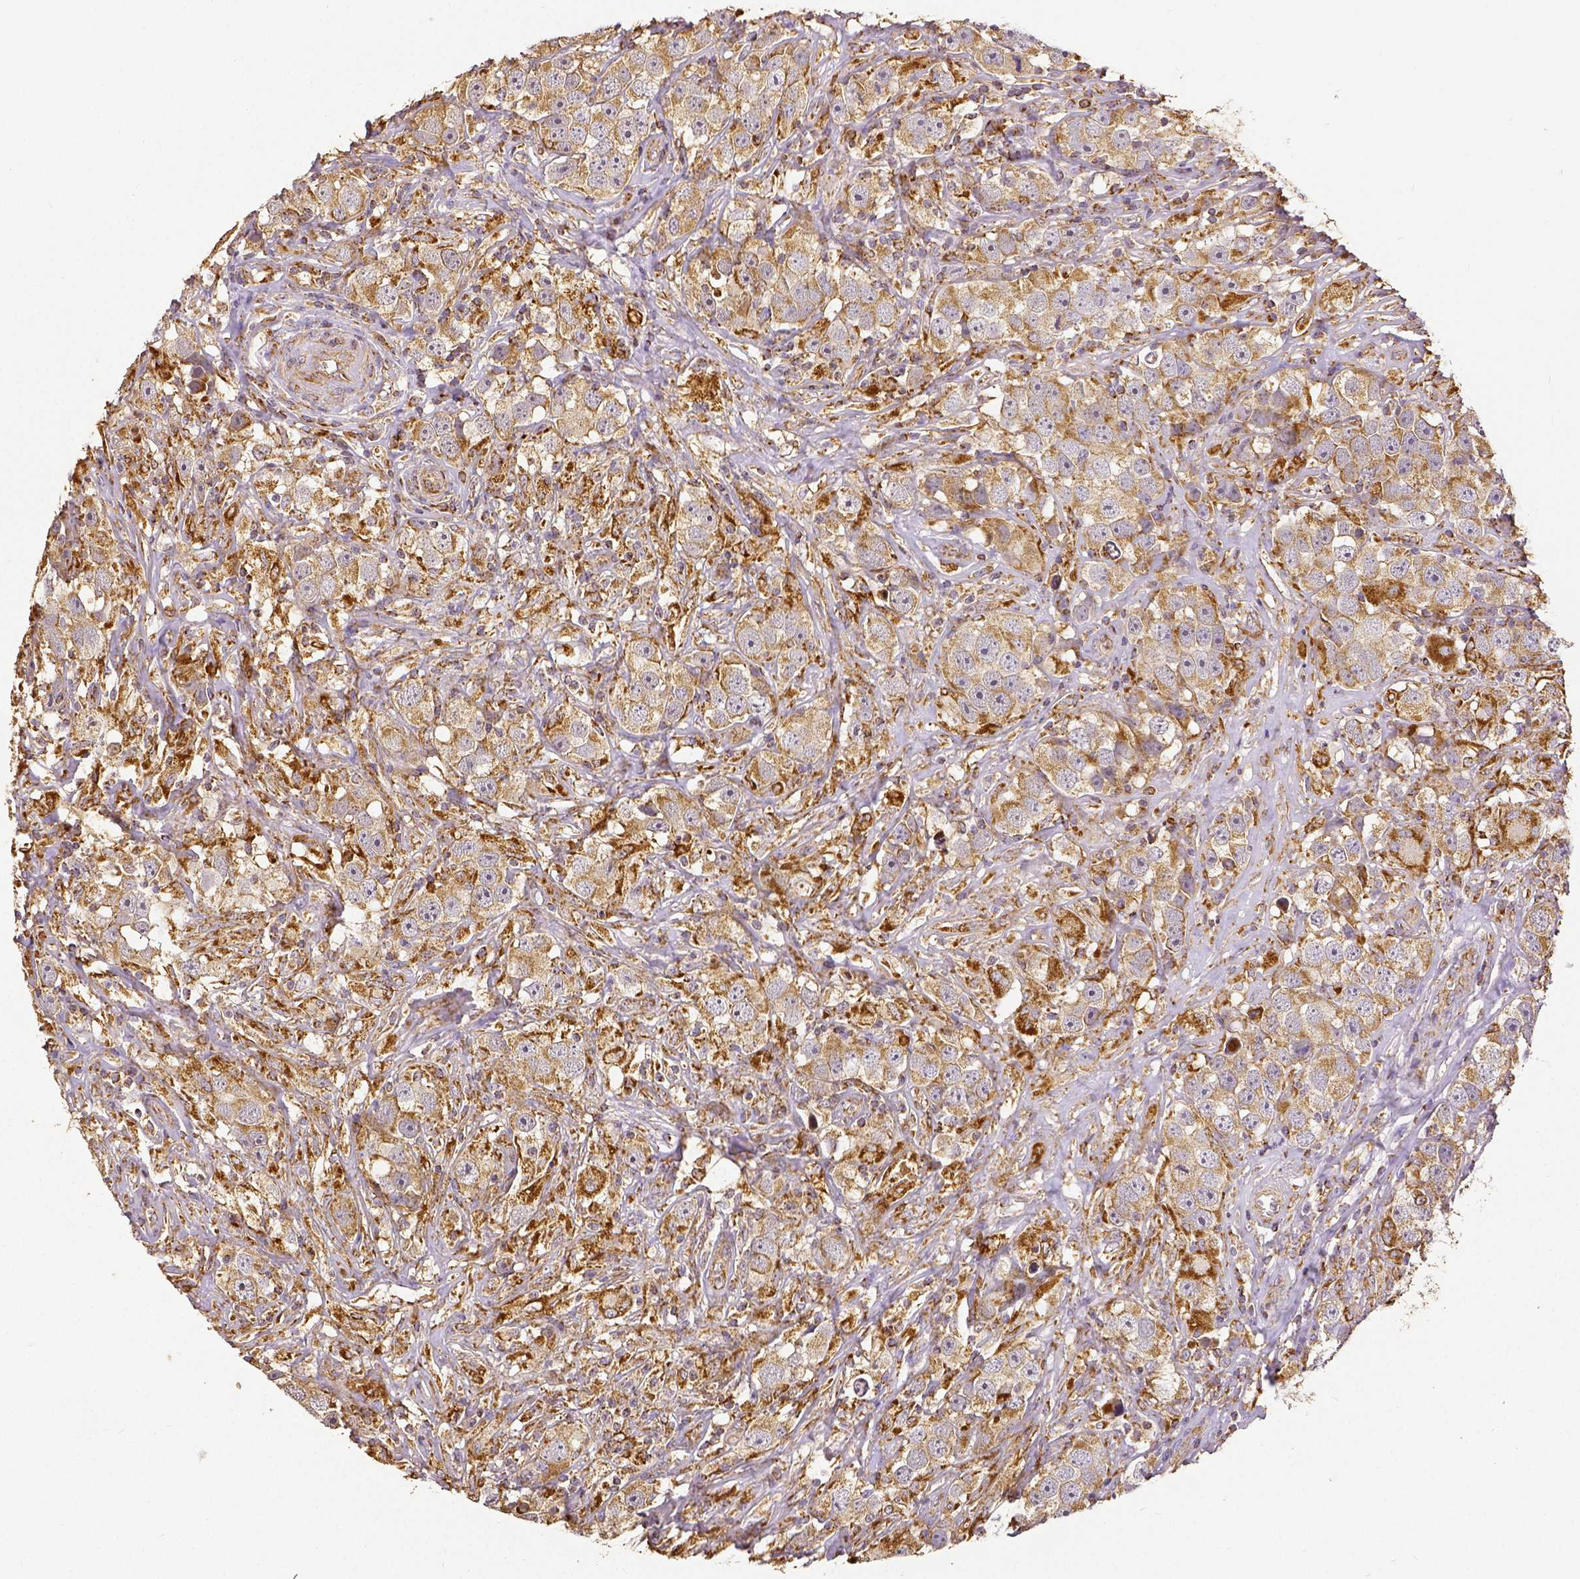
{"staining": {"intensity": "weak", "quantity": ">75%", "location": "cytoplasmic/membranous"}, "tissue": "testis cancer", "cell_type": "Tumor cells", "image_type": "cancer", "snomed": [{"axis": "morphology", "description": "Seminoma, NOS"}, {"axis": "topography", "description": "Testis"}], "caption": "Testis cancer (seminoma) stained with a protein marker reveals weak staining in tumor cells.", "gene": "SDHB", "patient": {"sex": "male", "age": 49}}